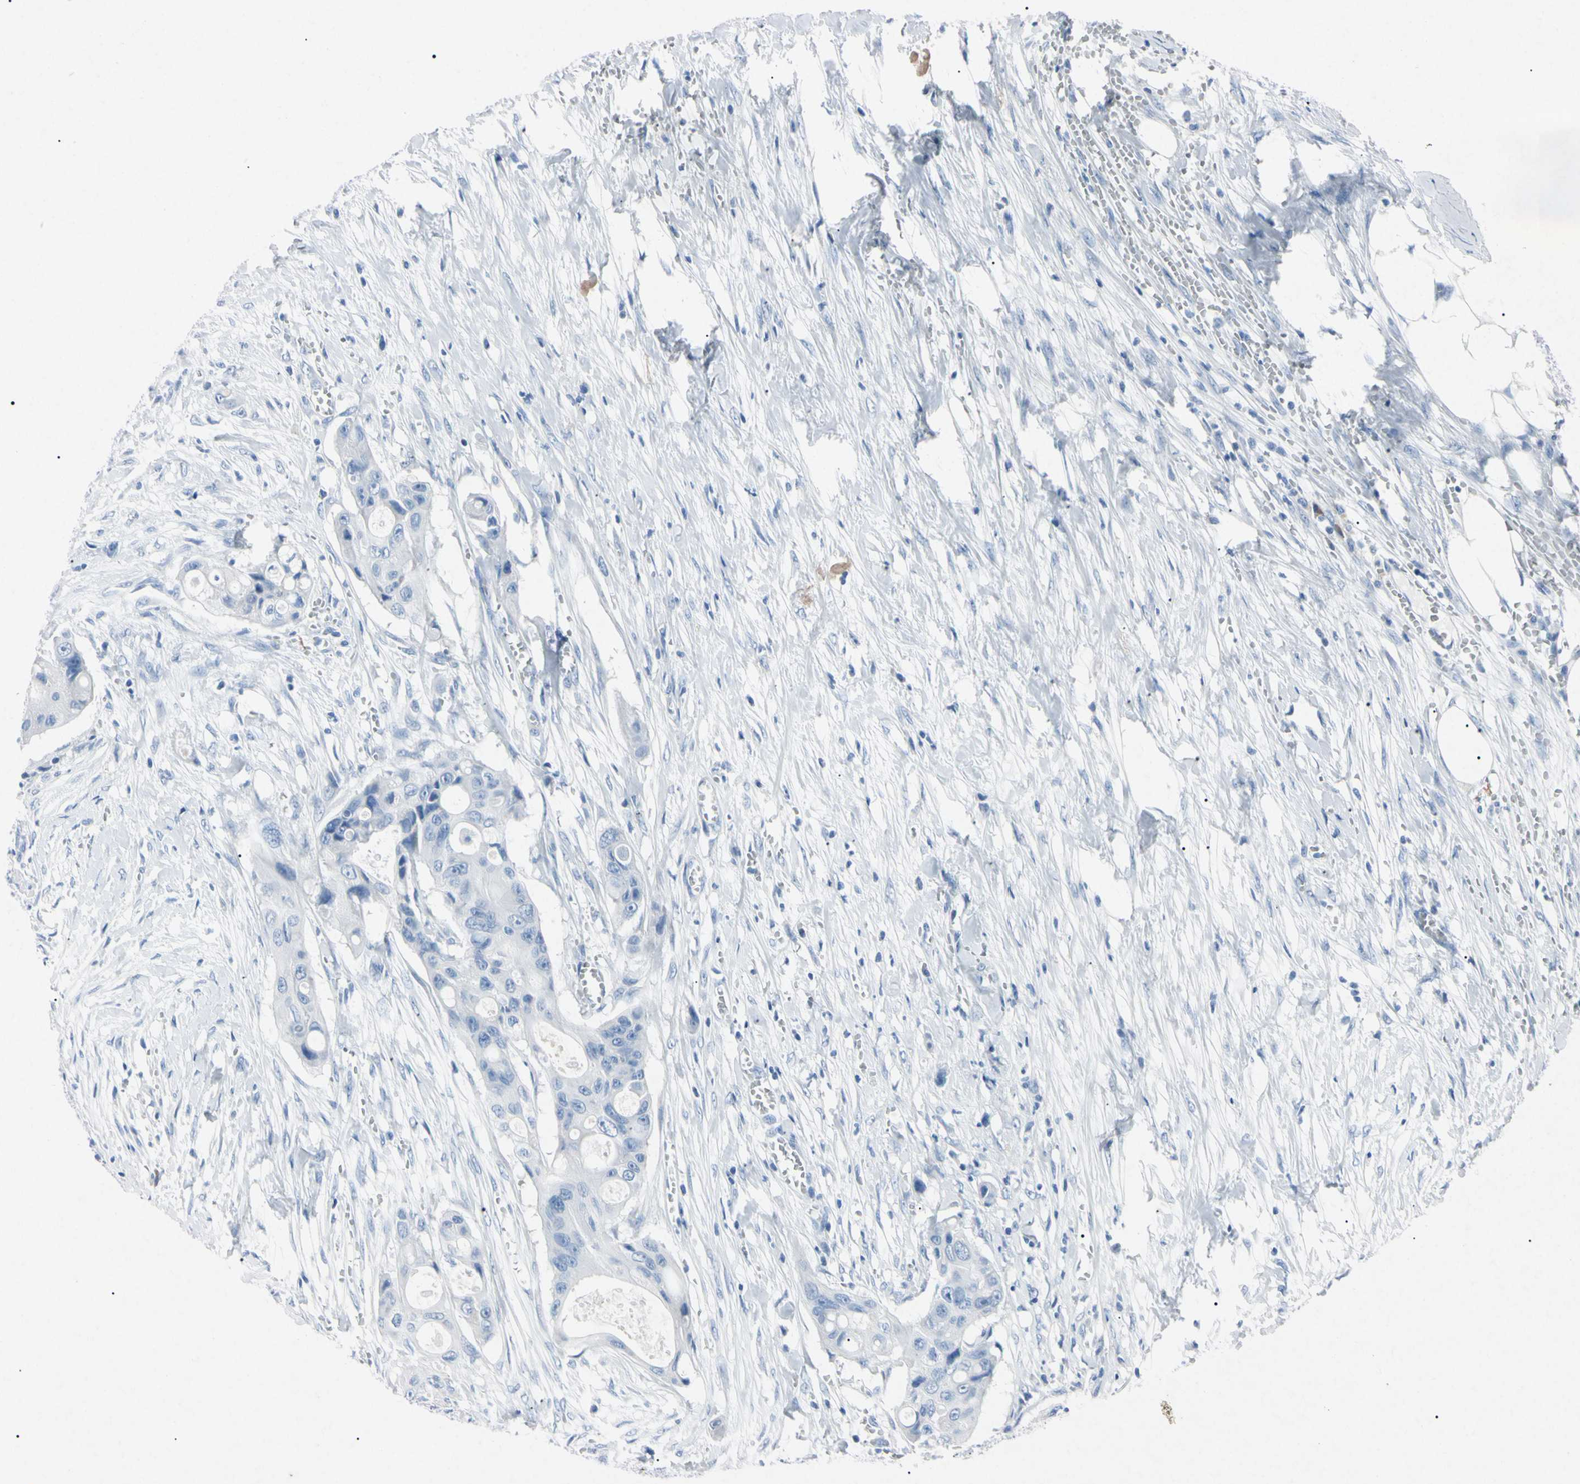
{"staining": {"intensity": "negative", "quantity": "none", "location": "none"}, "tissue": "colorectal cancer", "cell_type": "Tumor cells", "image_type": "cancer", "snomed": [{"axis": "morphology", "description": "Adenocarcinoma, NOS"}, {"axis": "topography", "description": "Colon"}], "caption": "A high-resolution micrograph shows immunohistochemistry staining of colorectal adenocarcinoma, which reveals no significant positivity in tumor cells.", "gene": "ELN", "patient": {"sex": "female", "age": 57}}